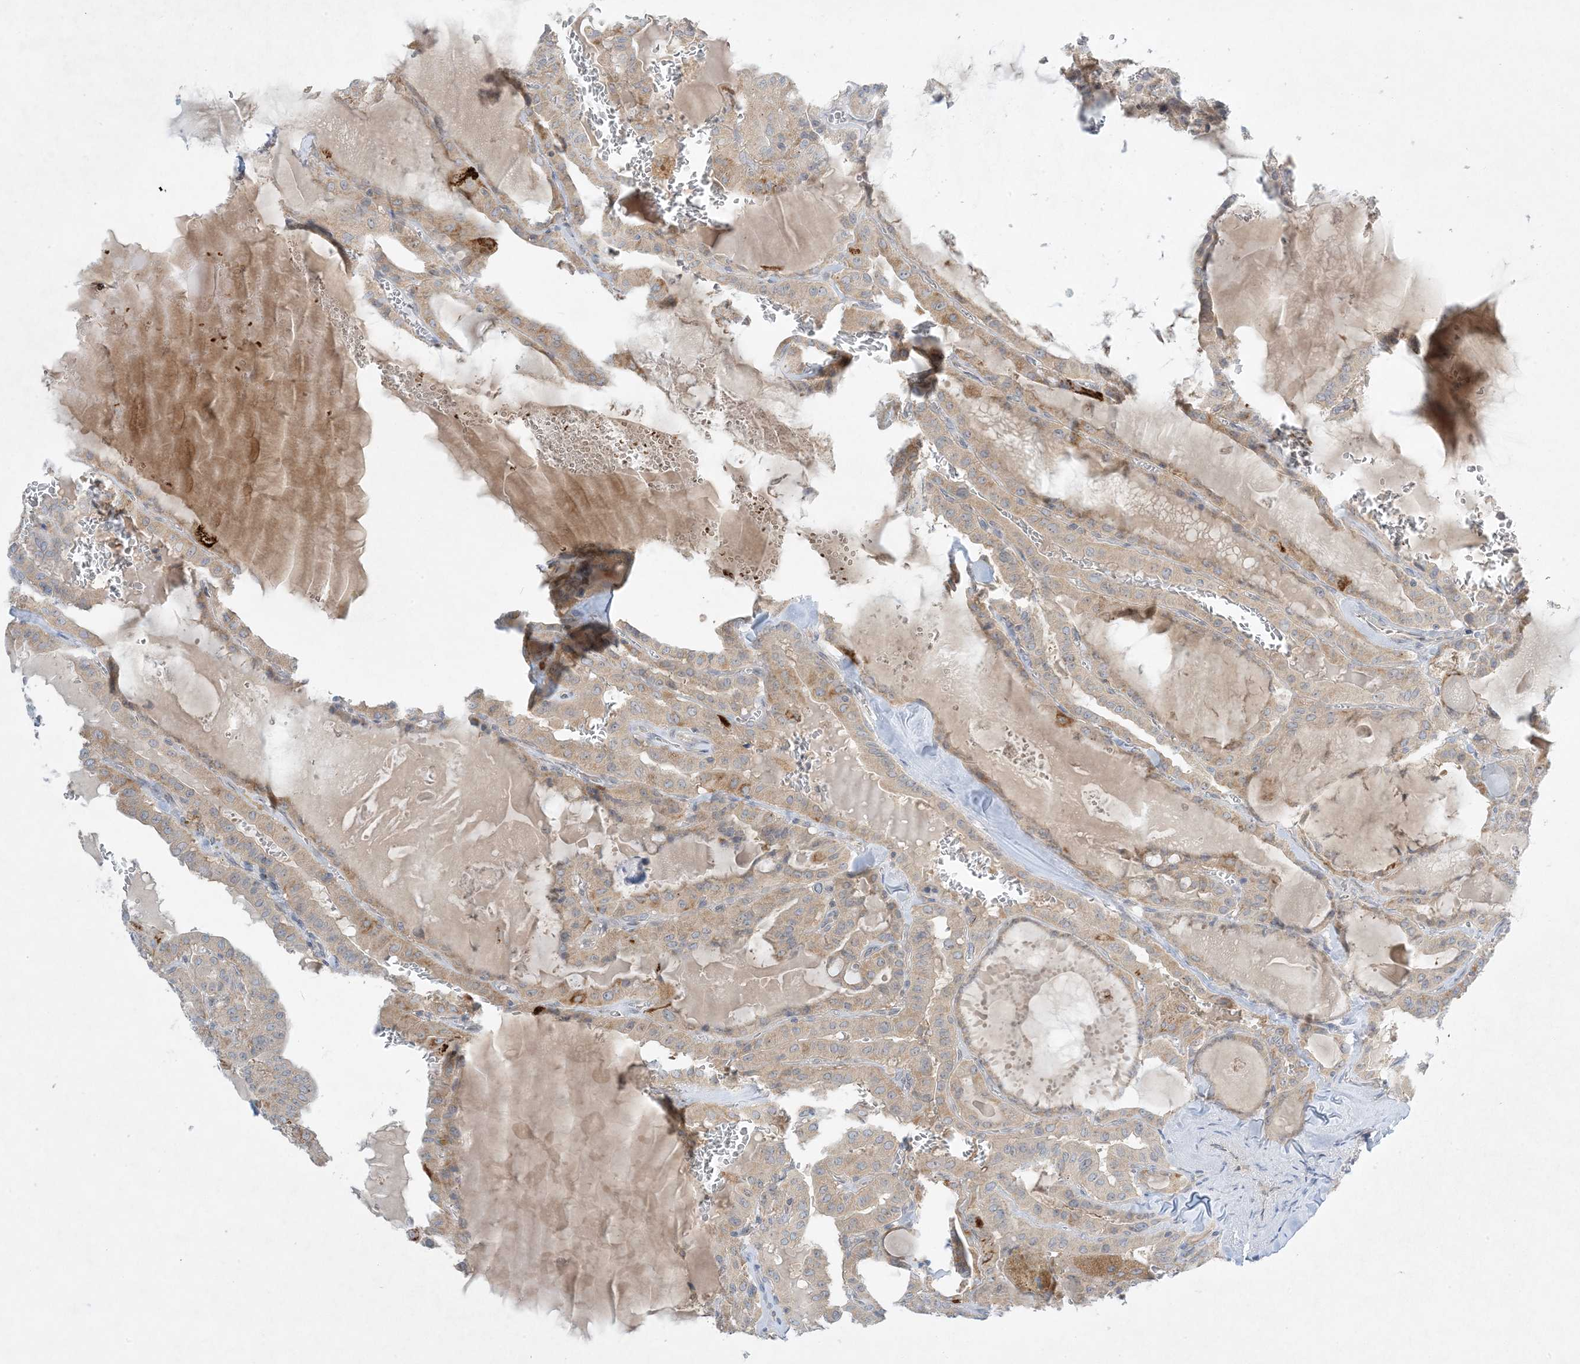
{"staining": {"intensity": "weak", "quantity": "25%-75%", "location": "cytoplasmic/membranous"}, "tissue": "thyroid cancer", "cell_type": "Tumor cells", "image_type": "cancer", "snomed": [{"axis": "morphology", "description": "Papillary adenocarcinoma, NOS"}, {"axis": "topography", "description": "Thyroid gland"}], "caption": "A high-resolution photomicrograph shows IHC staining of thyroid cancer (papillary adenocarcinoma), which demonstrates weak cytoplasmic/membranous expression in approximately 25%-75% of tumor cells. (DAB IHC, brown staining for protein, blue staining for nuclei).", "gene": "RPP40", "patient": {"sex": "male", "age": 52}}